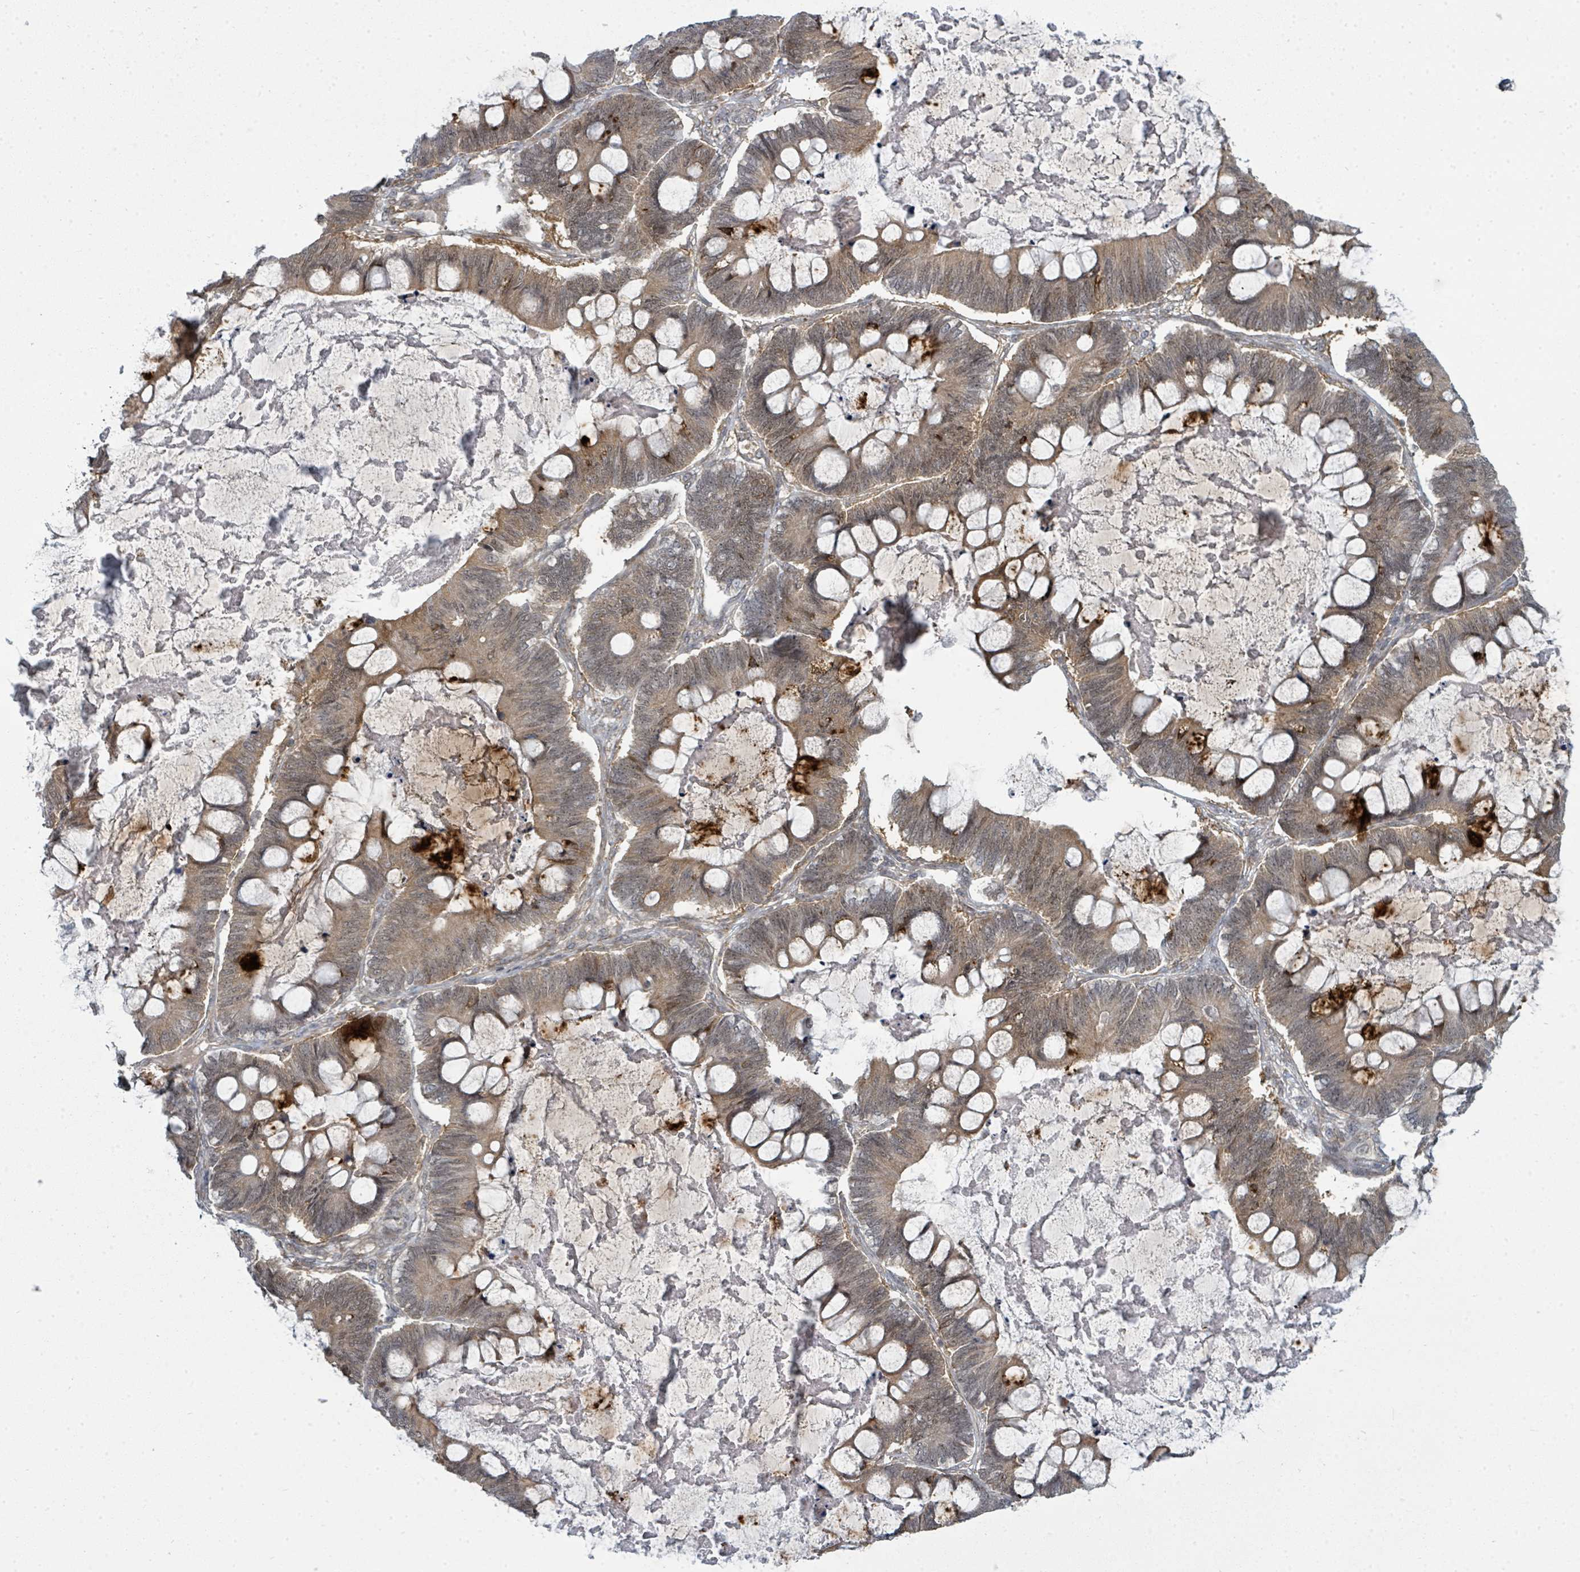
{"staining": {"intensity": "strong", "quantity": "<25%", "location": "cytoplasmic/membranous"}, "tissue": "ovarian cancer", "cell_type": "Tumor cells", "image_type": "cancer", "snomed": [{"axis": "morphology", "description": "Cystadenocarcinoma, mucinous, NOS"}, {"axis": "topography", "description": "Ovary"}], "caption": "Immunohistochemistry (IHC) (DAB (3,3'-diaminobenzidine)) staining of human mucinous cystadenocarcinoma (ovarian) shows strong cytoplasmic/membranous protein expression in about <25% of tumor cells.", "gene": "PSMG2", "patient": {"sex": "female", "age": 61}}